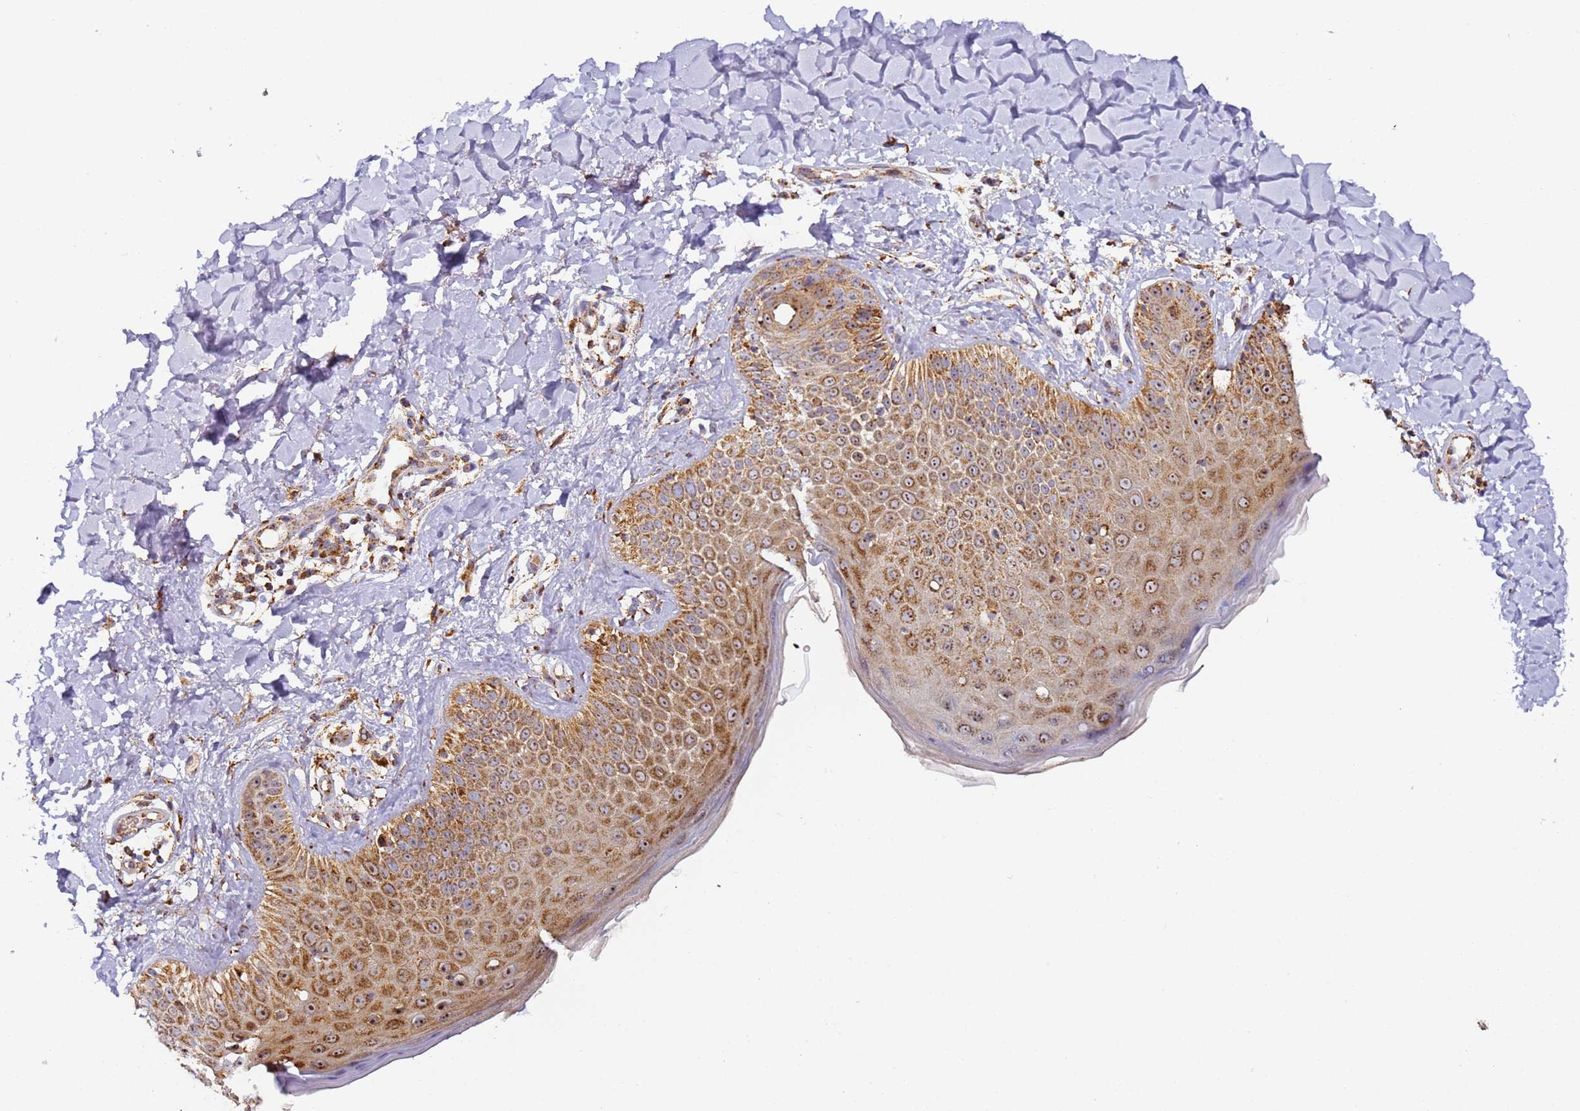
{"staining": {"intensity": "moderate", "quantity": ">75%", "location": "cytoplasmic/membranous"}, "tissue": "skin", "cell_type": "Fibroblasts", "image_type": "normal", "snomed": [{"axis": "morphology", "description": "Normal tissue, NOS"}, {"axis": "topography", "description": "Skin"}], "caption": "Immunohistochemical staining of benign skin shows medium levels of moderate cytoplasmic/membranous staining in about >75% of fibroblasts.", "gene": "FRG2B", "patient": {"sex": "male", "age": 52}}